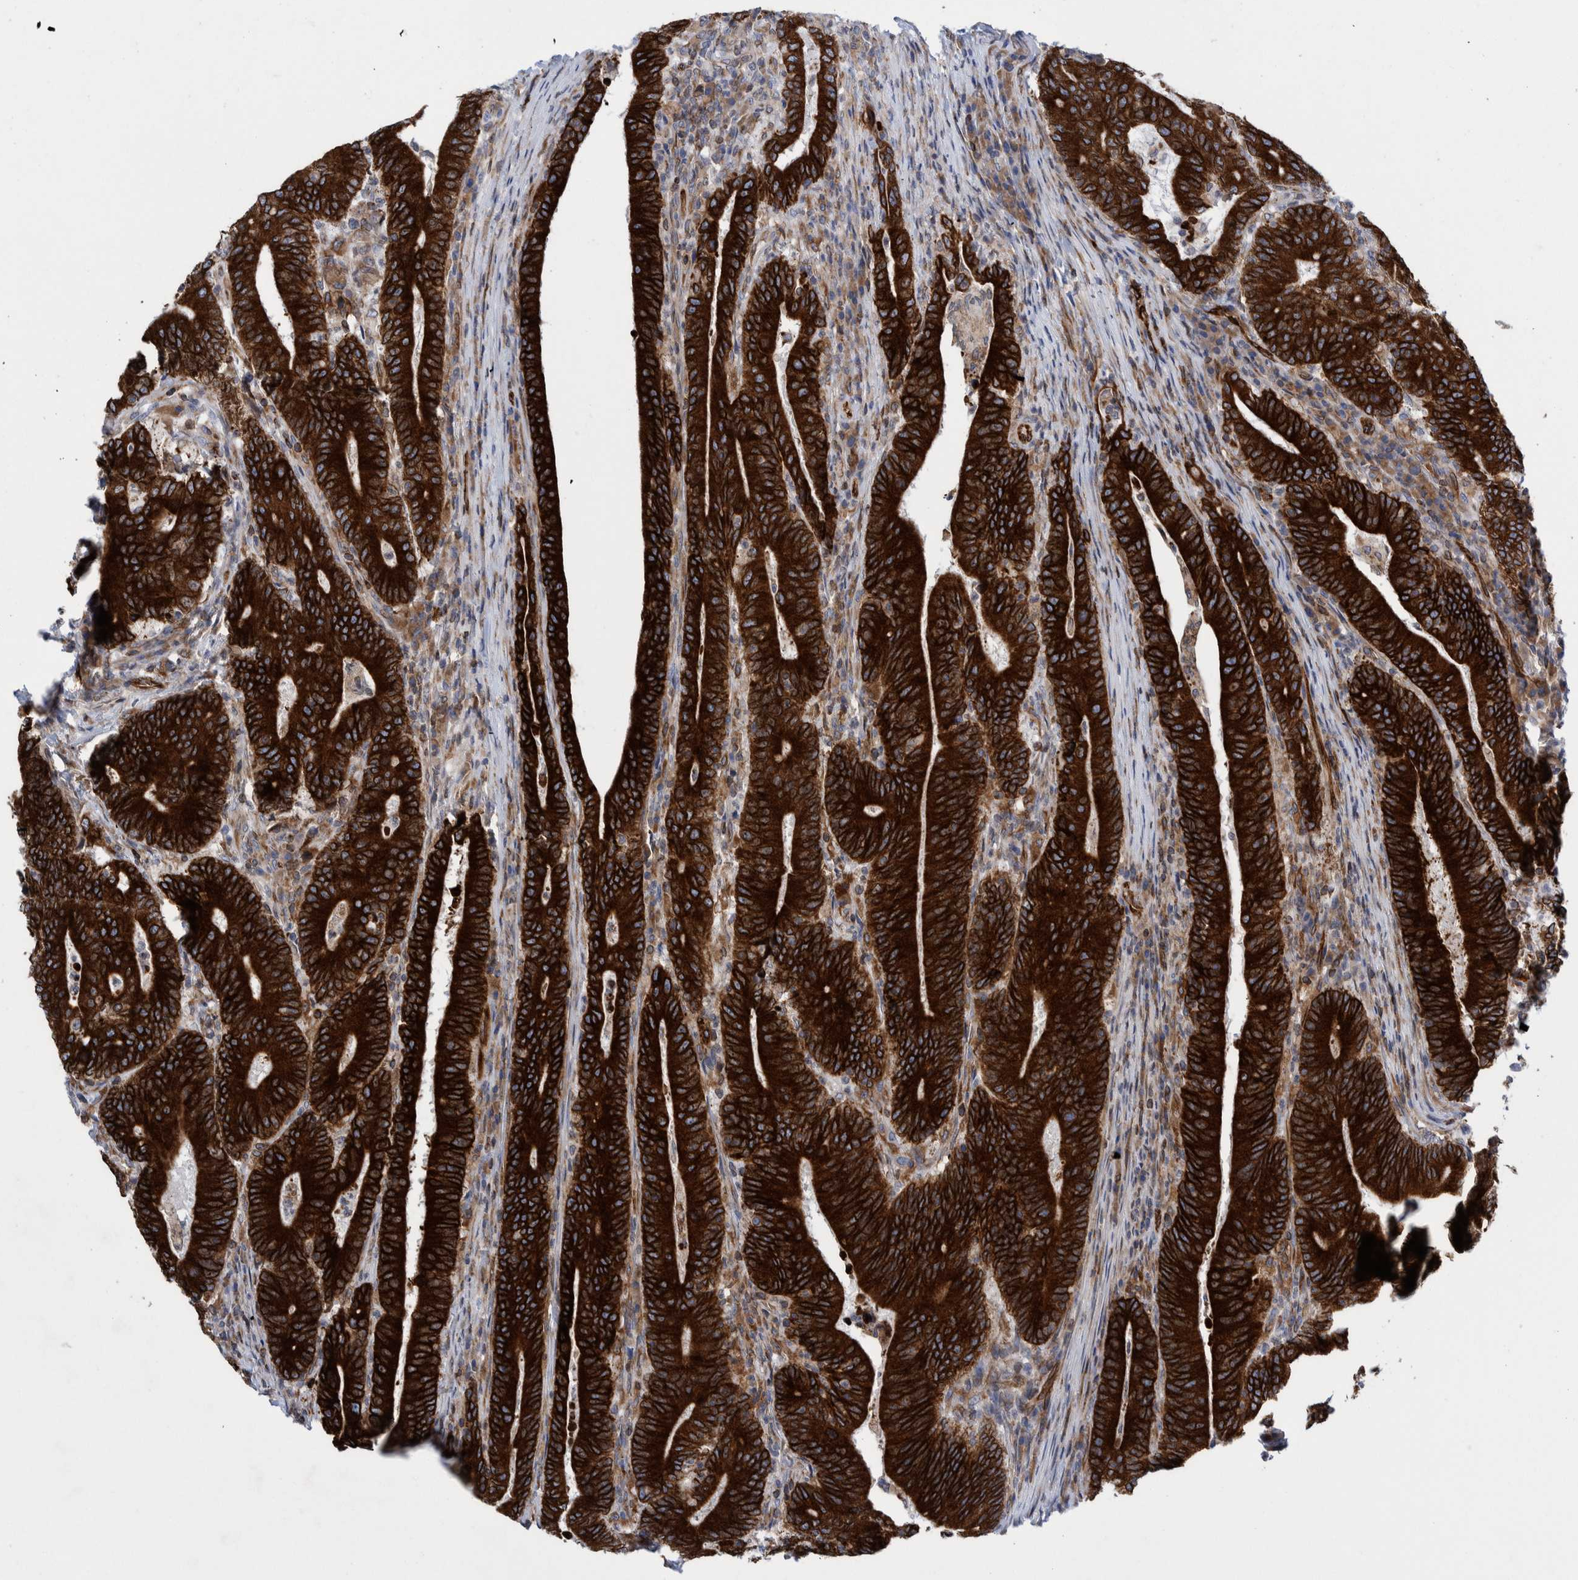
{"staining": {"intensity": "strong", "quantity": ">75%", "location": "cytoplasmic/membranous"}, "tissue": "colorectal cancer", "cell_type": "Tumor cells", "image_type": "cancer", "snomed": [{"axis": "morphology", "description": "Adenocarcinoma, NOS"}, {"axis": "topography", "description": "Colon"}], "caption": "This is an image of immunohistochemistry staining of colorectal cancer (adenocarcinoma), which shows strong expression in the cytoplasmic/membranous of tumor cells.", "gene": "THEM6", "patient": {"sex": "female", "age": 66}}